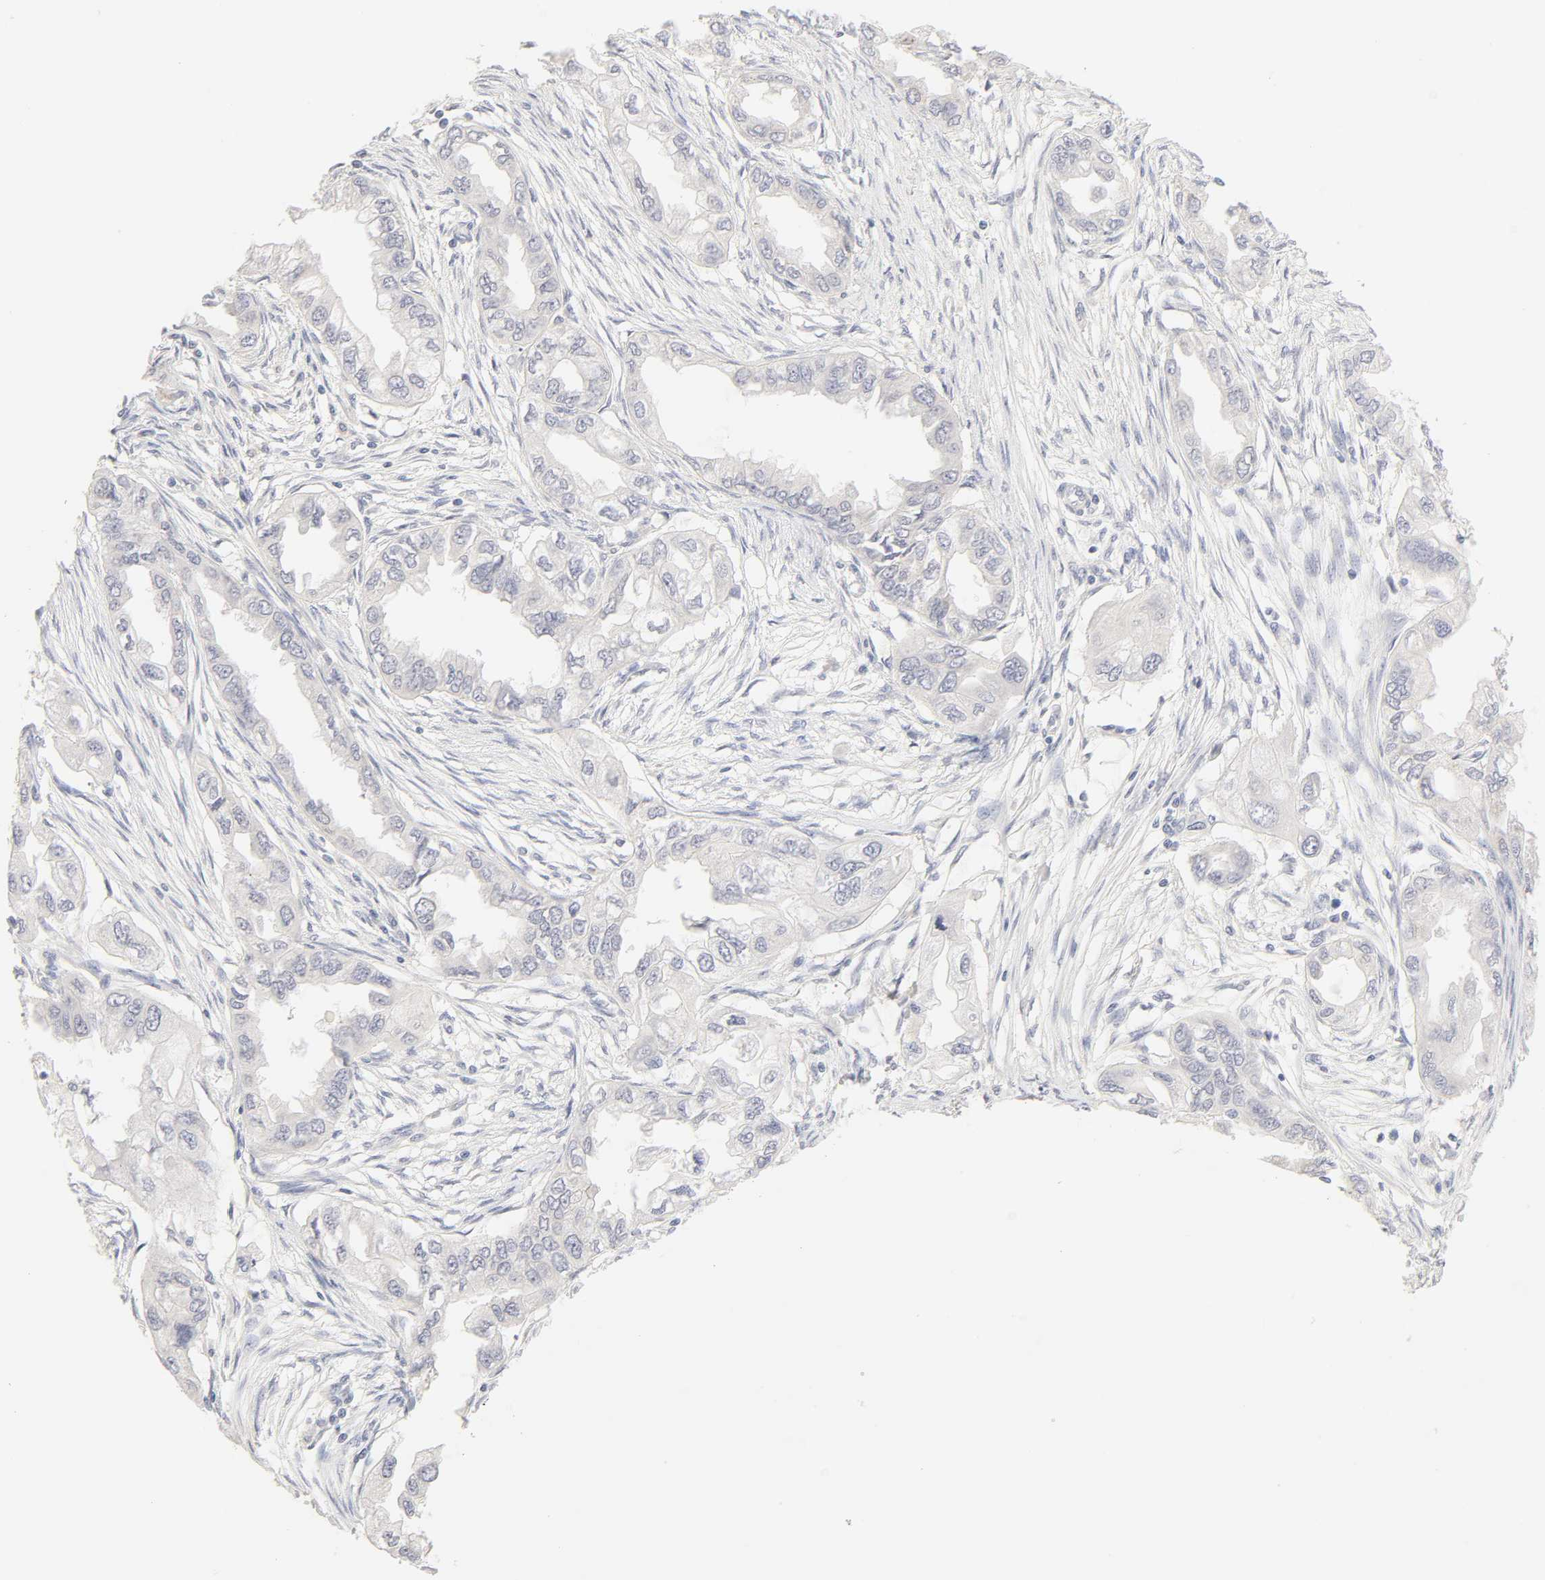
{"staining": {"intensity": "negative", "quantity": "none", "location": "none"}, "tissue": "endometrial cancer", "cell_type": "Tumor cells", "image_type": "cancer", "snomed": [{"axis": "morphology", "description": "Adenocarcinoma, NOS"}, {"axis": "topography", "description": "Endometrium"}], "caption": "DAB immunohistochemical staining of human adenocarcinoma (endometrial) exhibits no significant expression in tumor cells.", "gene": "CYP4B1", "patient": {"sex": "female", "age": 67}}